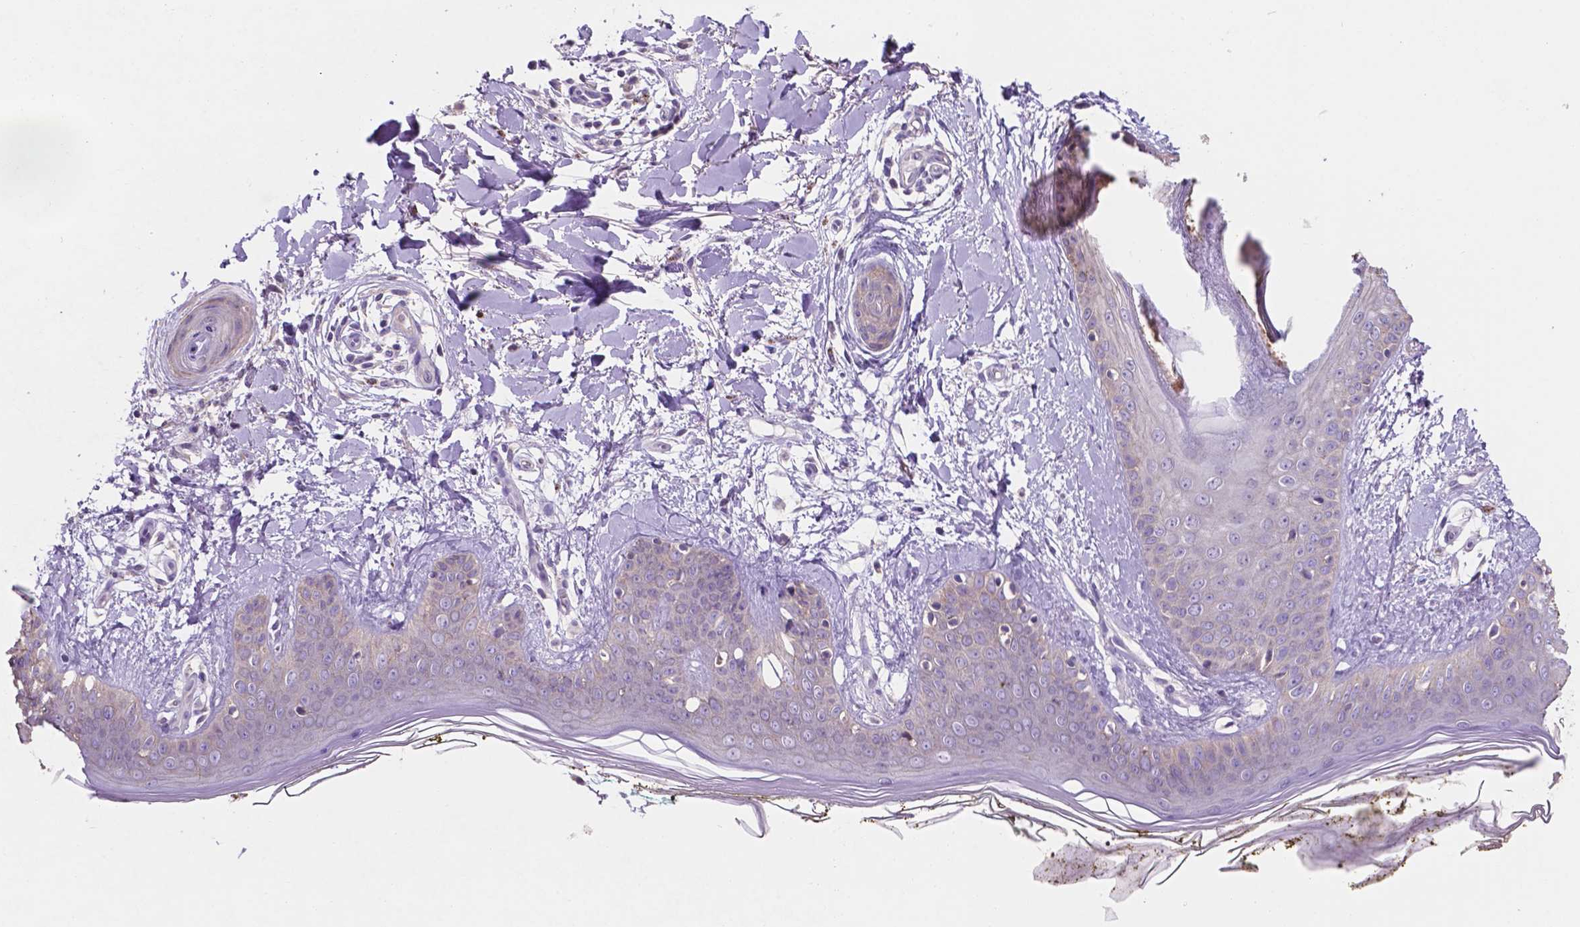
{"staining": {"intensity": "weak", "quantity": "<25%", "location": "cytoplasmic/membranous"}, "tissue": "skin", "cell_type": "Fibroblasts", "image_type": "normal", "snomed": [{"axis": "morphology", "description": "Normal tissue, NOS"}, {"axis": "topography", "description": "Skin"}], "caption": "High power microscopy histopathology image of an IHC image of benign skin, revealing no significant positivity in fibroblasts. (DAB immunohistochemistry (IHC) with hematoxylin counter stain).", "gene": "MKRN2OS", "patient": {"sex": "female", "age": 34}}